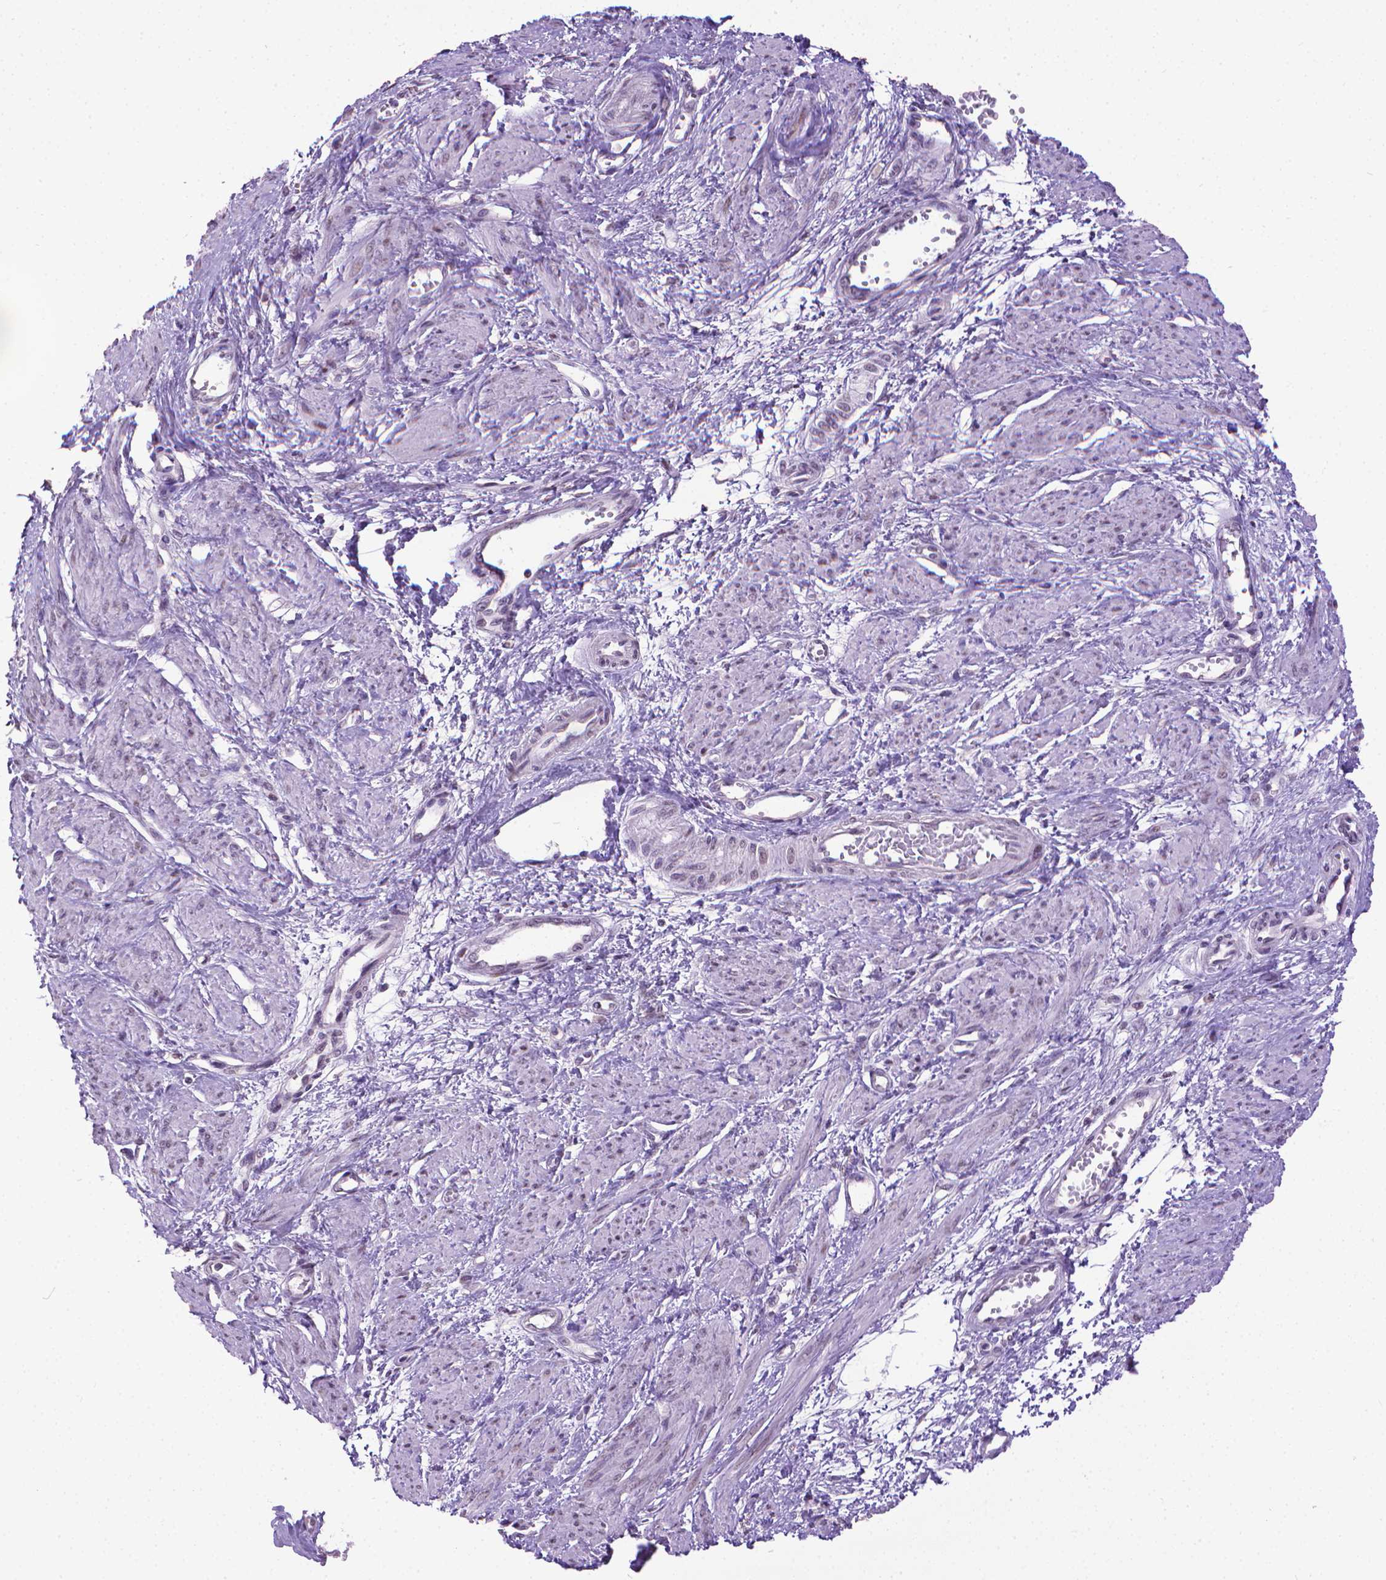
{"staining": {"intensity": "negative", "quantity": "none", "location": "none"}, "tissue": "smooth muscle", "cell_type": "Smooth muscle cells", "image_type": "normal", "snomed": [{"axis": "morphology", "description": "Normal tissue, NOS"}, {"axis": "topography", "description": "Smooth muscle"}, {"axis": "topography", "description": "Uterus"}], "caption": "The micrograph demonstrates no significant positivity in smooth muscle cells of smooth muscle. (DAB IHC, high magnification).", "gene": "KMO", "patient": {"sex": "female", "age": 39}}